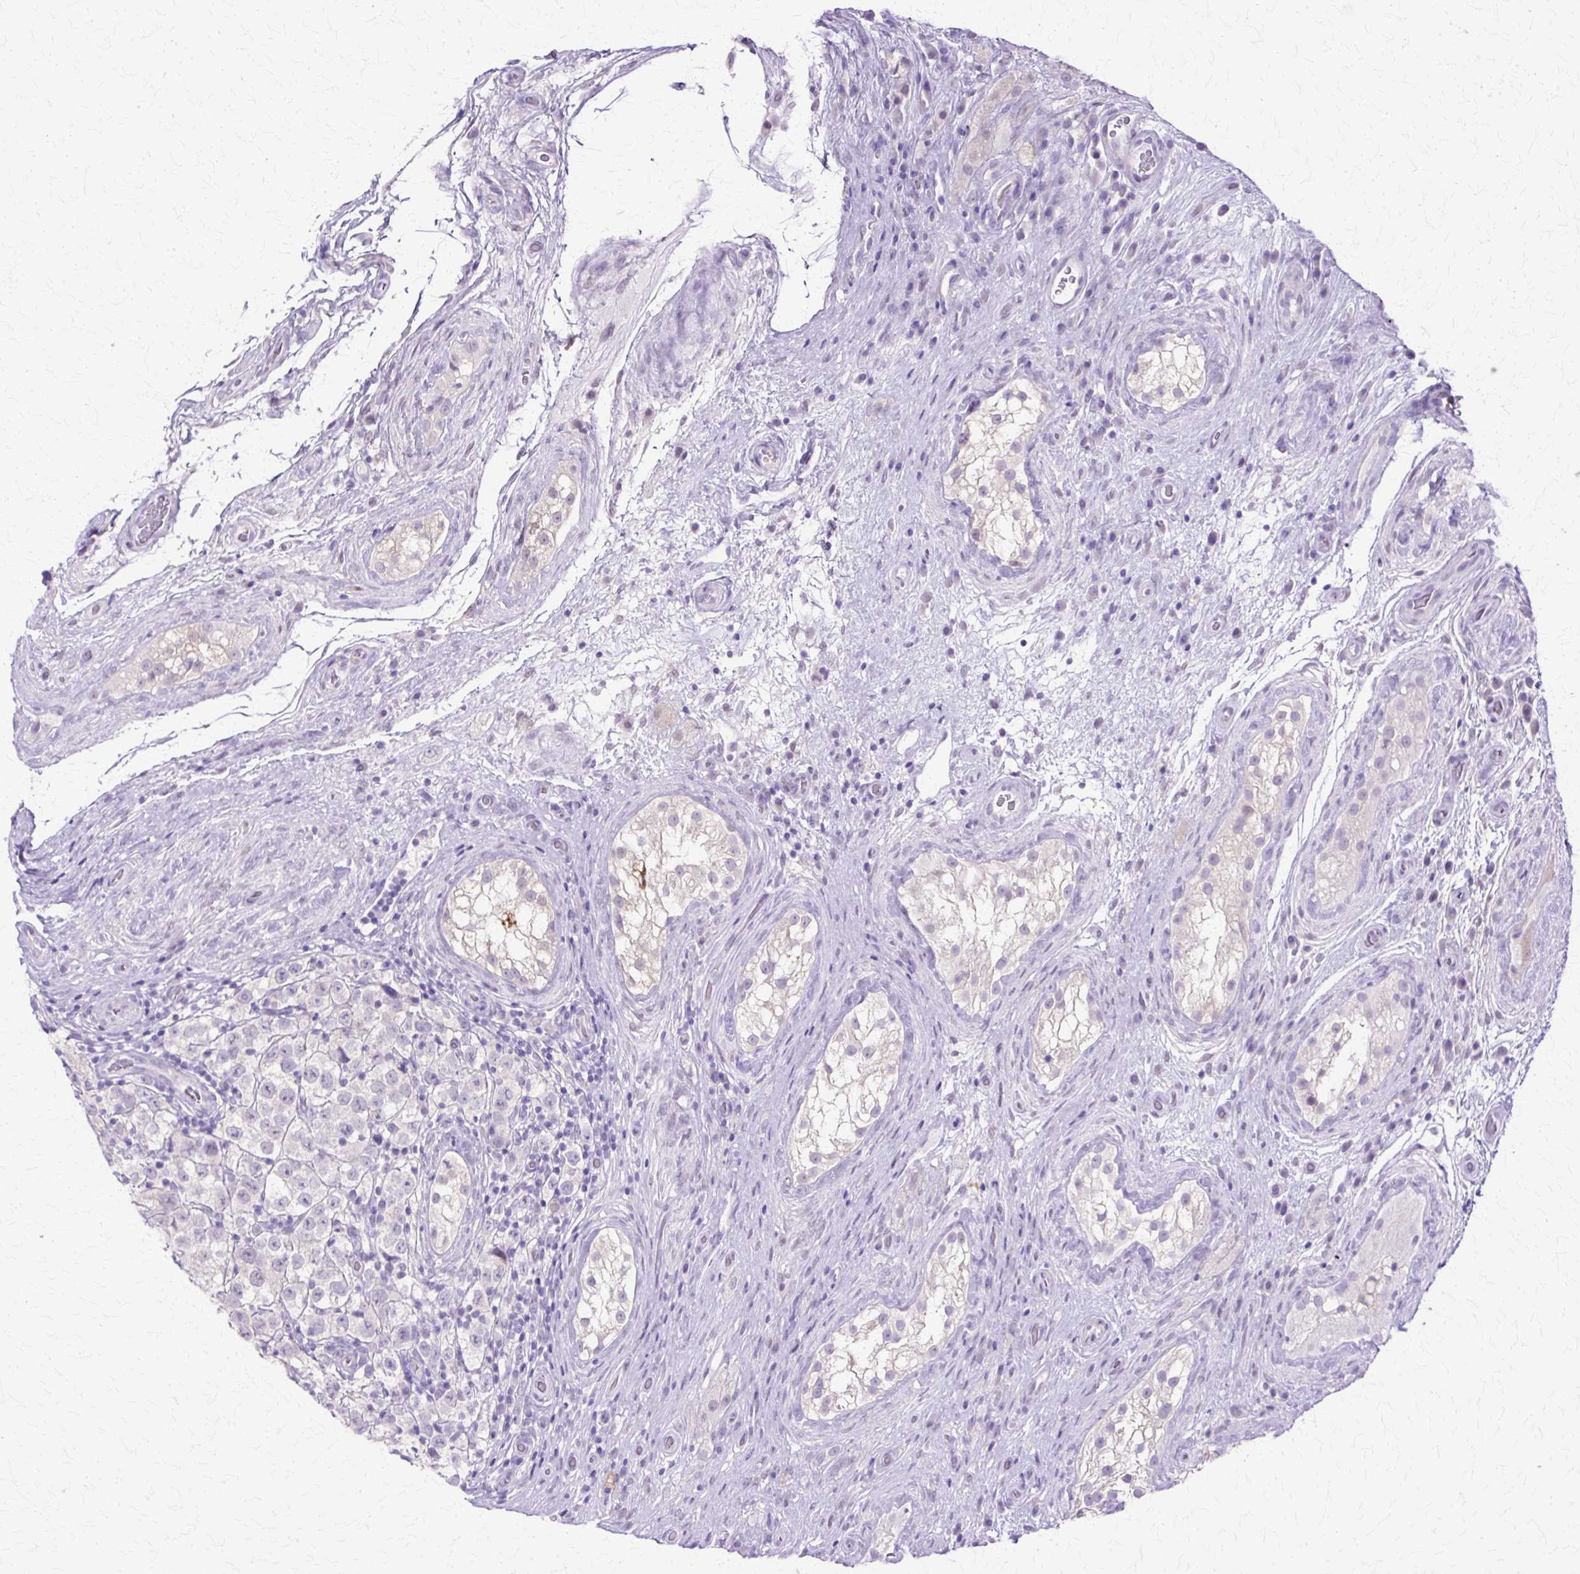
{"staining": {"intensity": "negative", "quantity": "none", "location": "none"}, "tissue": "testis cancer", "cell_type": "Tumor cells", "image_type": "cancer", "snomed": [{"axis": "morphology", "description": "Seminoma, NOS"}, {"axis": "morphology", "description": "Carcinoma, Embryonal, NOS"}, {"axis": "topography", "description": "Testis"}], "caption": "This photomicrograph is of testis cancer stained with immunohistochemistry to label a protein in brown with the nuclei are counter-stained blue. There is no expression in tumor cells. (DAB immunohistochemistry visualized using brightfield microscopy, high magnification).", "gene": "HSPA8", "patient": {"sex": "male", "age": 41}}